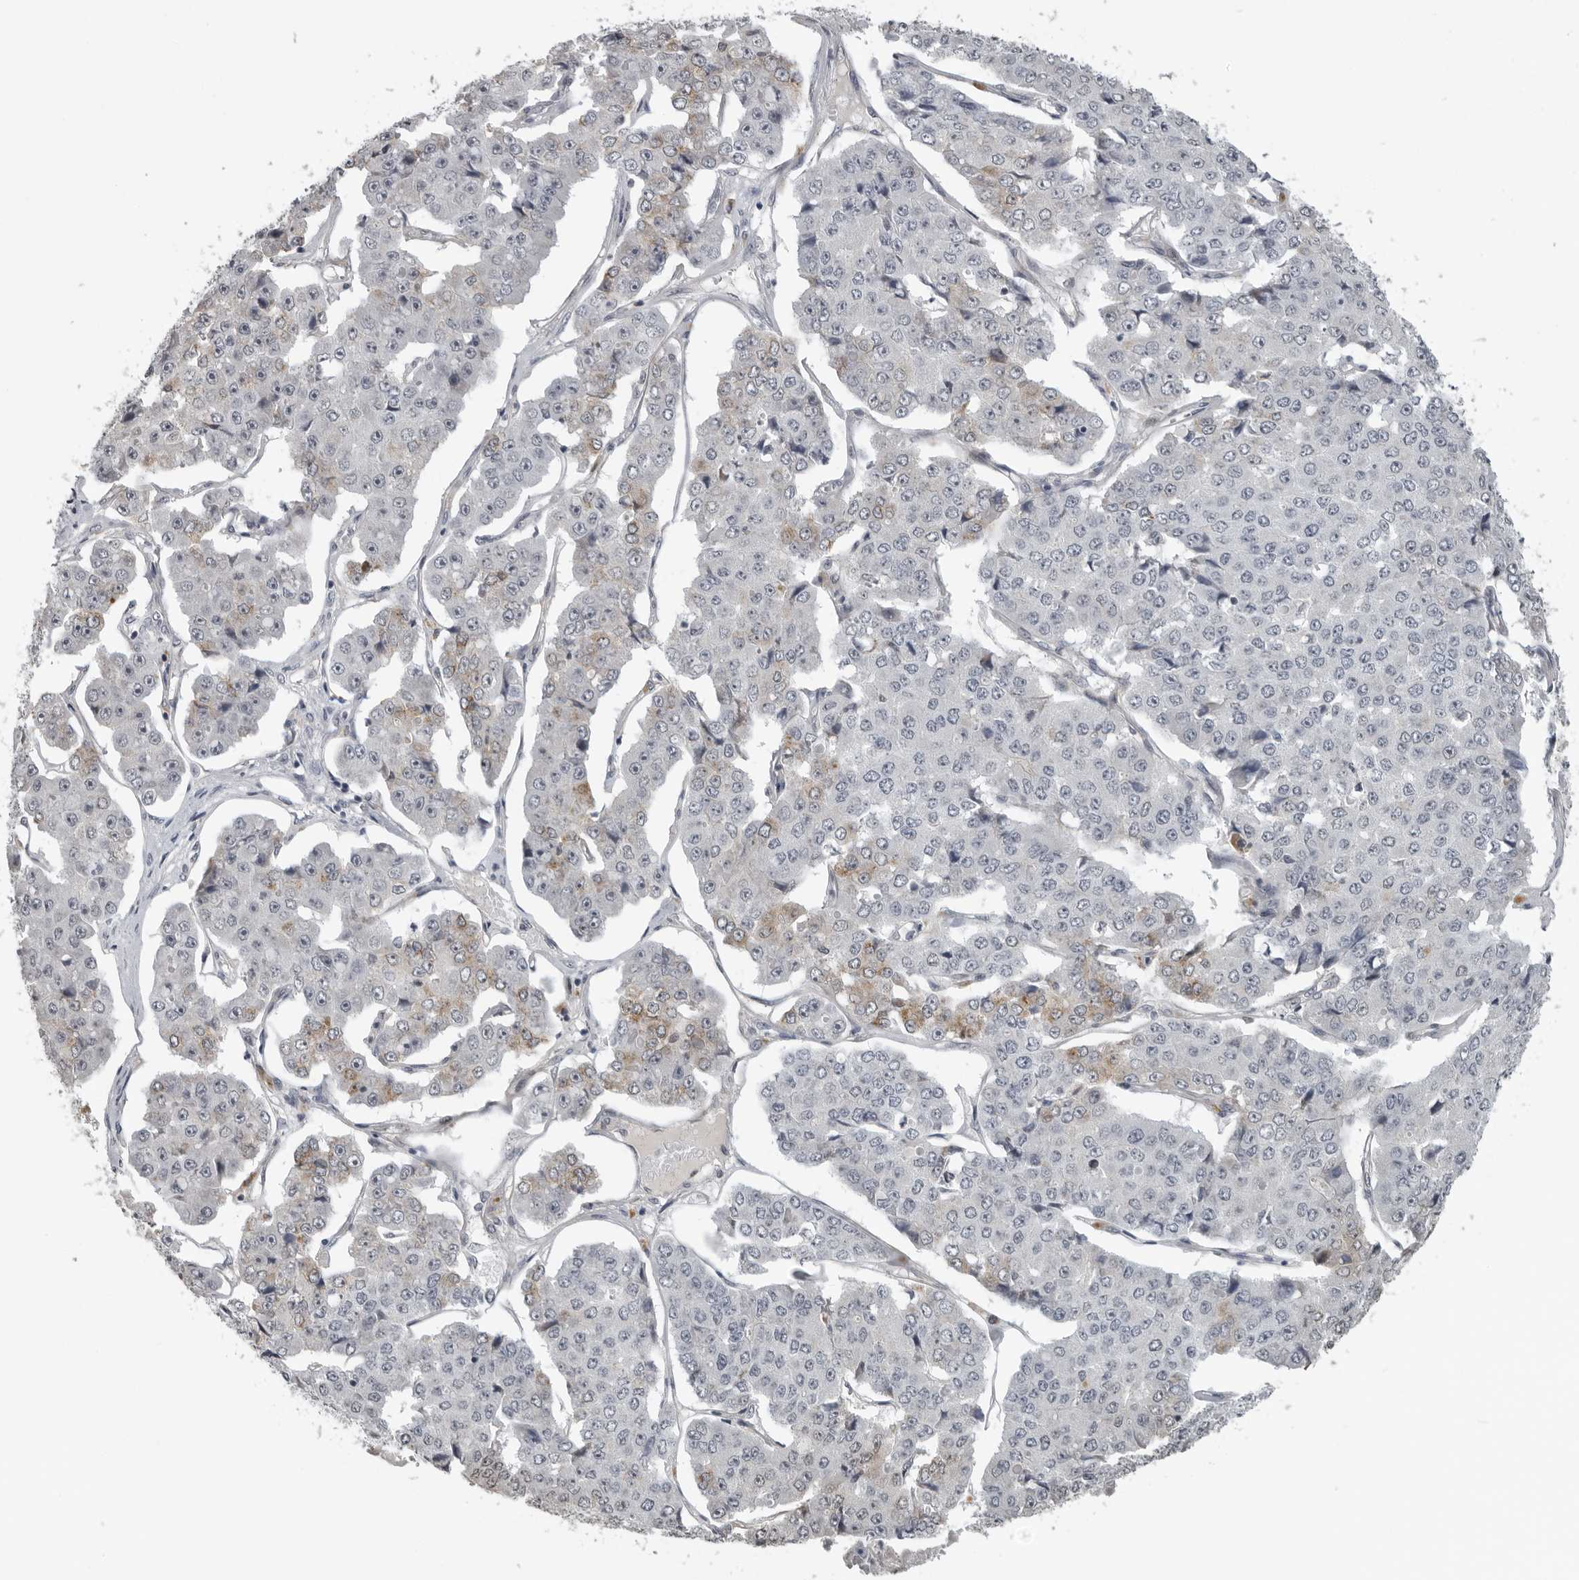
{"staining": {"intensity": "weak", "quantity": "<25%", "location": "cytoplasmic/membranous"}, "tissue": "pancreatic cancer", "cell_type": "Tumor cells", "image_type": "cancer", "snomed": [{"axis": "morphology", "description": "Adenocarcinoma, NOS"}, {"axis": "topography", "description": "Pancreas"}], "caption": "High power microscopy image of an immunohistochemistry (IHC) micrograph of pancreatic cancer (adenocarcinoma), revealing no significant staining in tumor cells.", "gene": "PRRX2", "patient": {"sex": "male", "age": 50}}